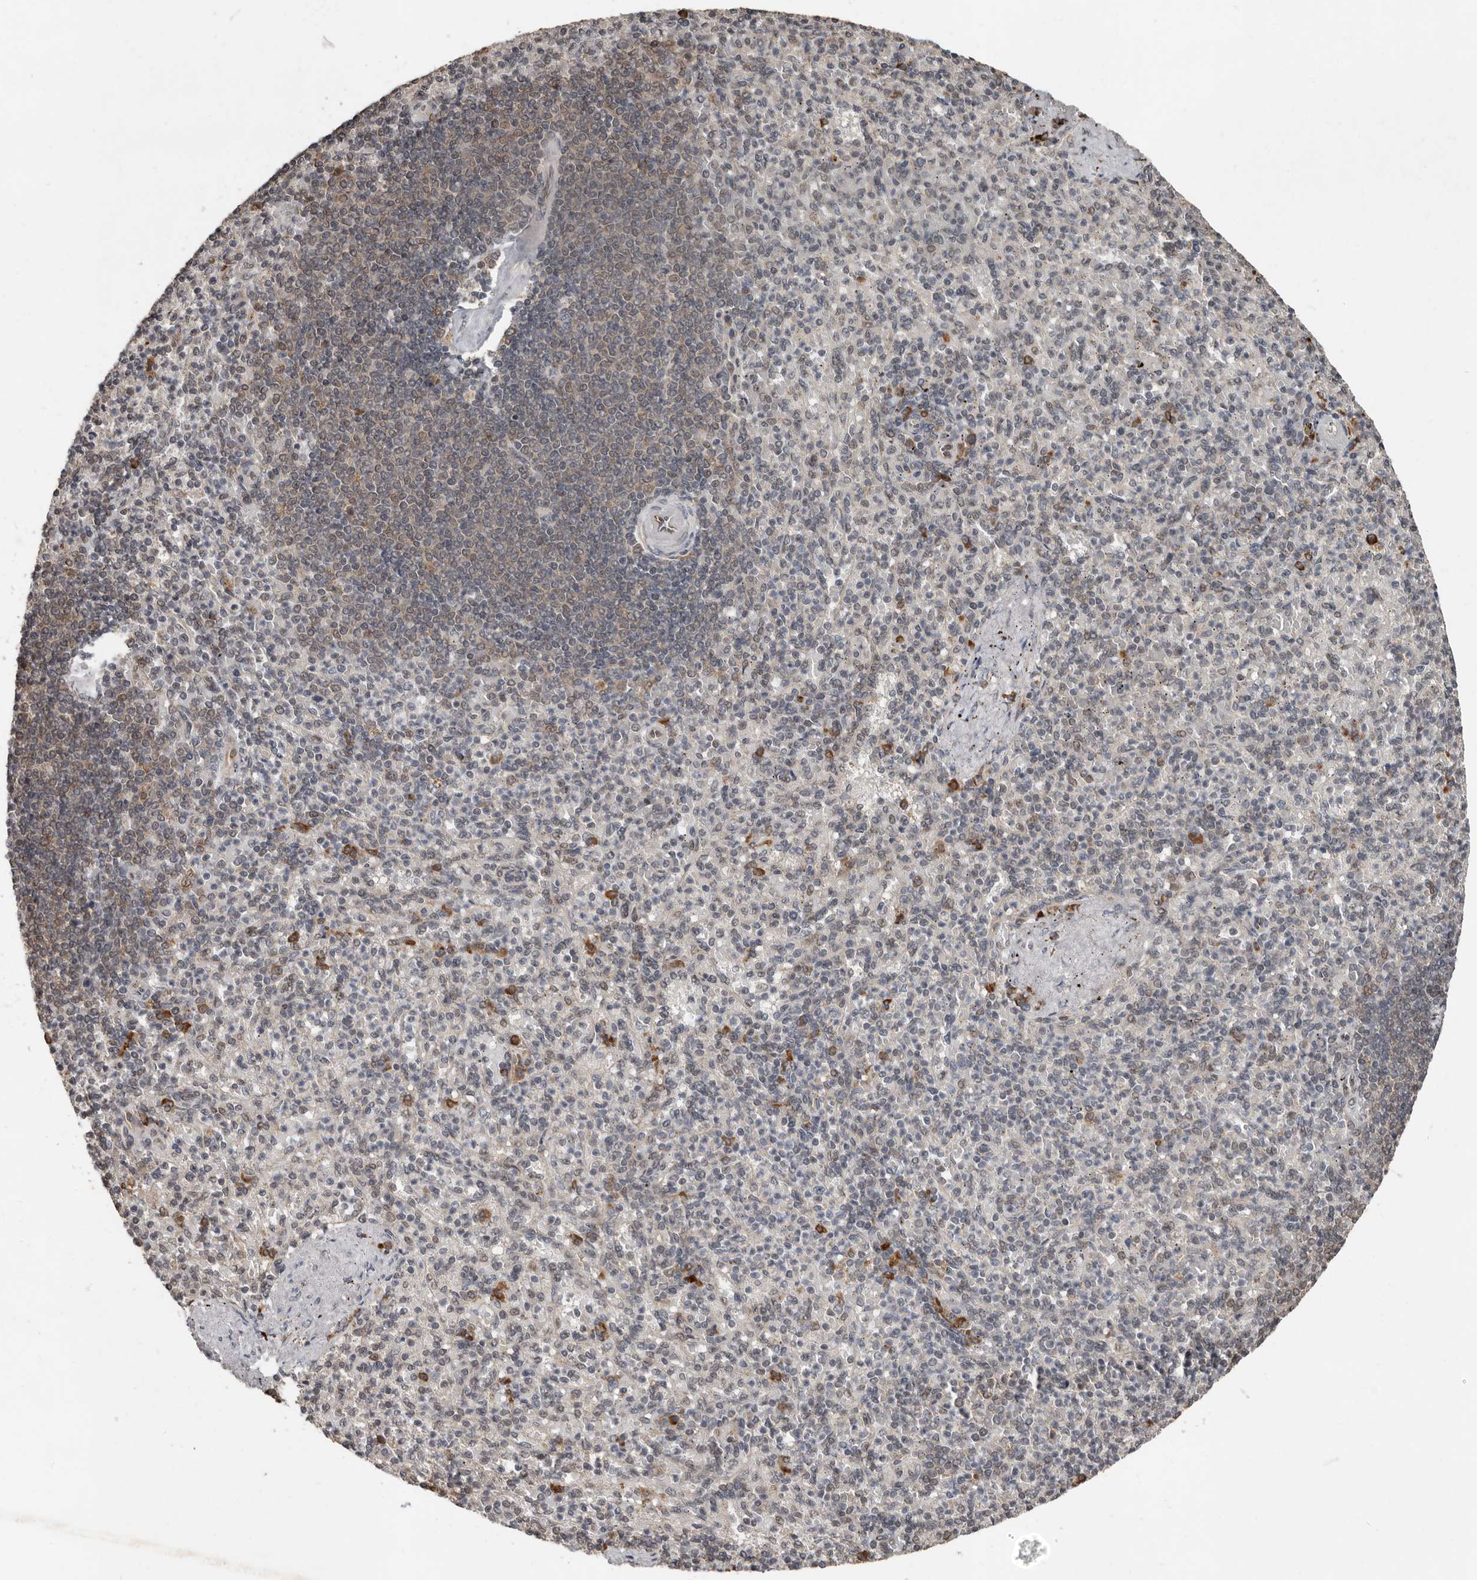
{"staining": {"intensity": "moderate", "quantity": "<25%", "location": "cytoplasmic/membranous"}, "tissue": "spleen", "cell_type": "Cells in red pulp", "image_type": "normal", "snomed": [{"axis": "morphology", "description": "Normal tissue, NOS"}, {"axis": "topography", "description": "Spleen"}], "caption": "Immunohistochemistry (IHC) image of benign spleen stained for a protein (brown), which exhibits low levels of moderate cytoplasmic/membranous expression in approximately <25% of cells in red pulp.", "gene": "LRGUK", "patient": {"sex": "female", "age": 74}}